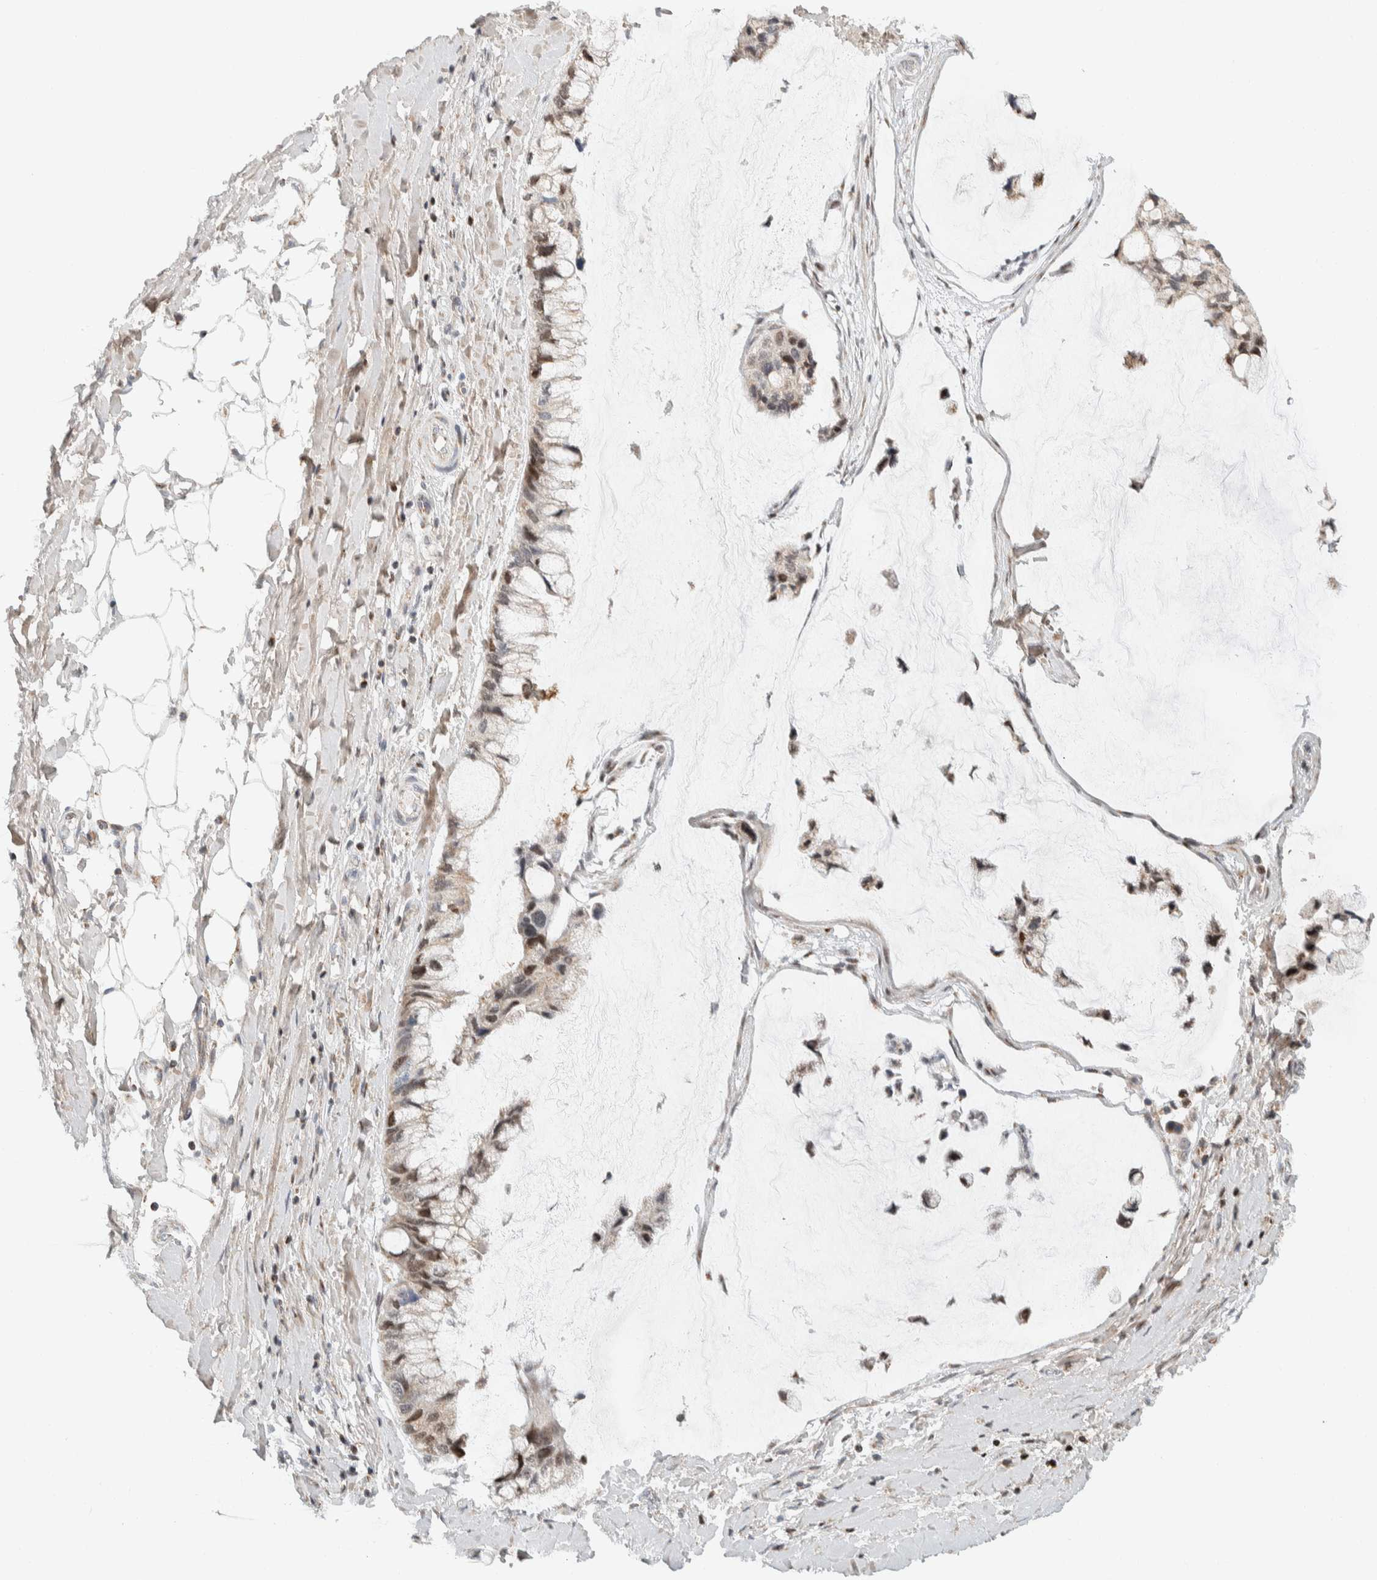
{"staining": {"intensity": "moderate", "quantity": "<25%", "location": "nuclear"}, "tissue": "ovarian cancer", "cell_type": "Tumor cells", "image_type": "cancer", "snomed": [{"axis": "morphology", "description": "Cystadenocarcinoma, mucinous, NOS"}, {"axis": "topography", "description": "Ovary"}], "caption": "Moderate nuclear protein expression is present in about <25% of tumor cells in ovarian mucinous cystadenocarcinoma.", "gene": "TSPAN32", "patient": {"sex": "female", "age": 39}}